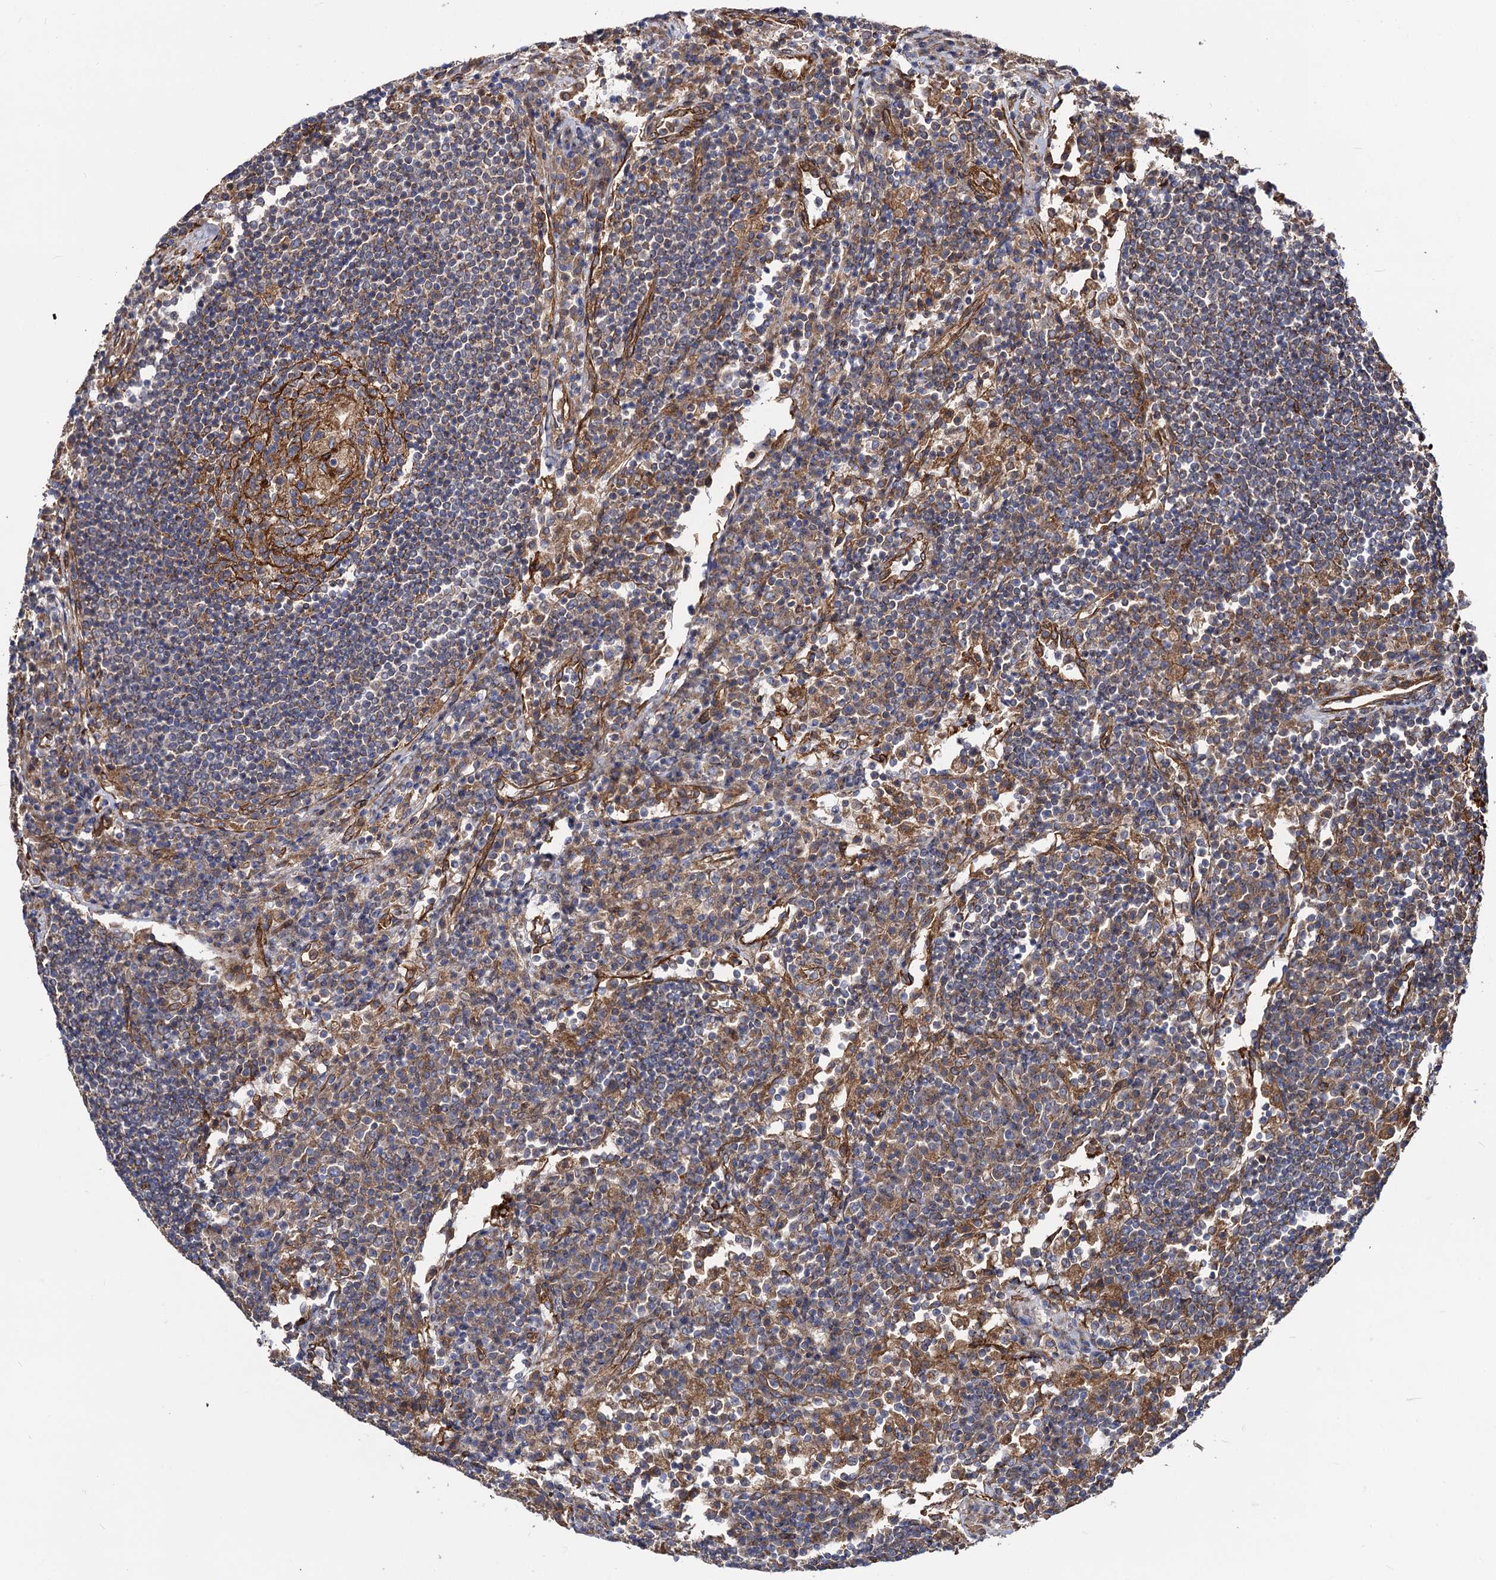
{"staining": {"intensity": "moderate", "quantity": ">75%", "location": "cytoplasmic/membranous"}, "tissue": "lymph node", "cell_type": "Germinal center cells", "image_type": "normal", "snomed": [{"axis": "morphology", "description": "Normal tissue, NOS"}, {"axis": "topography", "description": "Lymph node"}], "caption": "This is a photomicrograph of immunohistochemistry (IHC) staining of unremarkable lymph node, which shows moderate staining in the cytoplasmic/membranous of germinal center cells.", "gene": "CIP2A", "patient": {"sex": "female", "age": 53}}